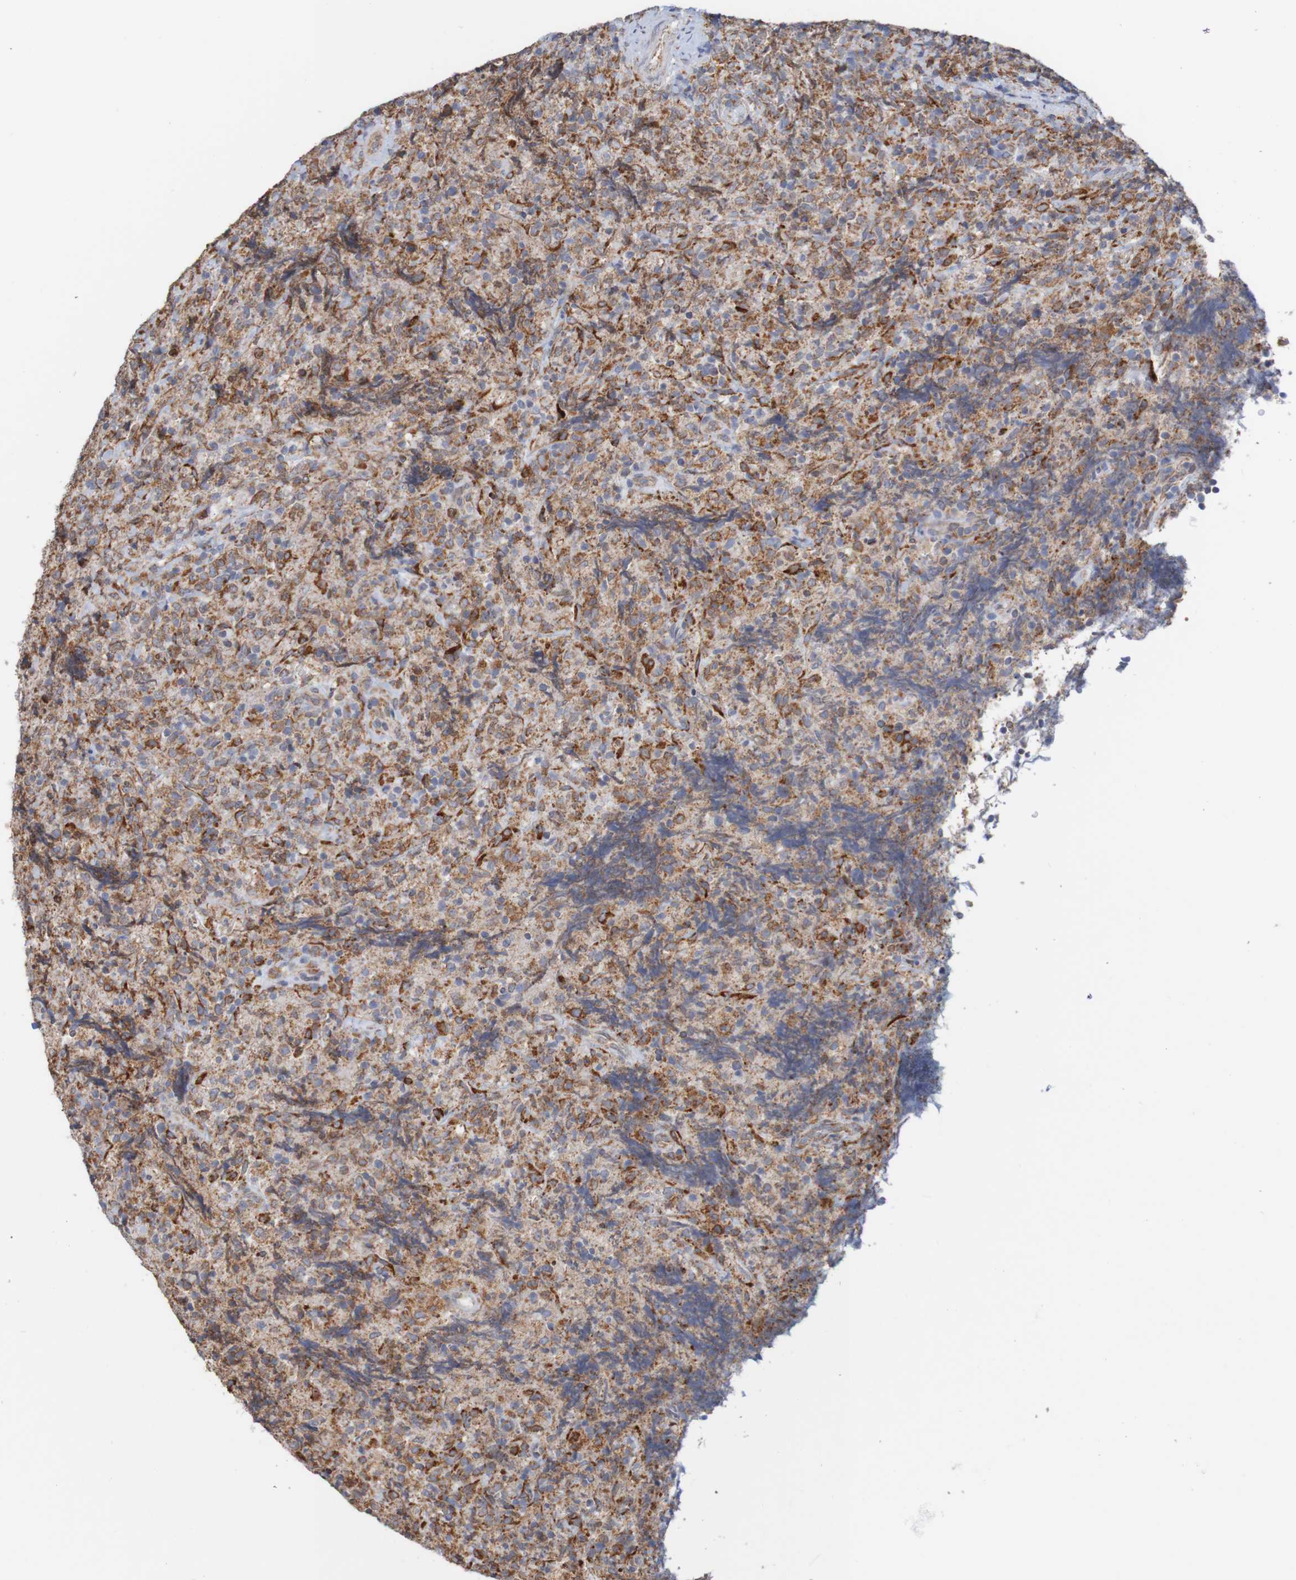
{"staining": {"intensity": "moderate", "quantity": "<25%", "location": "cytoplasmic/membranous"}, "tissue": "lymphoma", "cell_type": "Tumor cells", "image_type": "cancer", "snomed": [{"axis": "morphology", "description": "Malignant lymphoma, non-Hodgkin's type, High grade"}, {"axis": "topography", "description": "Tonsil"}], "caption": "DAB (3,3'-diaminobenzidine) immunohistochemical staining of human high-grade malignant lymphoma, non-Hodgkin's type demonstrates moderate cytoplasmic/membranous protein positivity in approximately <25% of tumor cells.", "gene": "PDIA3", "patient": {"sex": "female", "age": 36}}